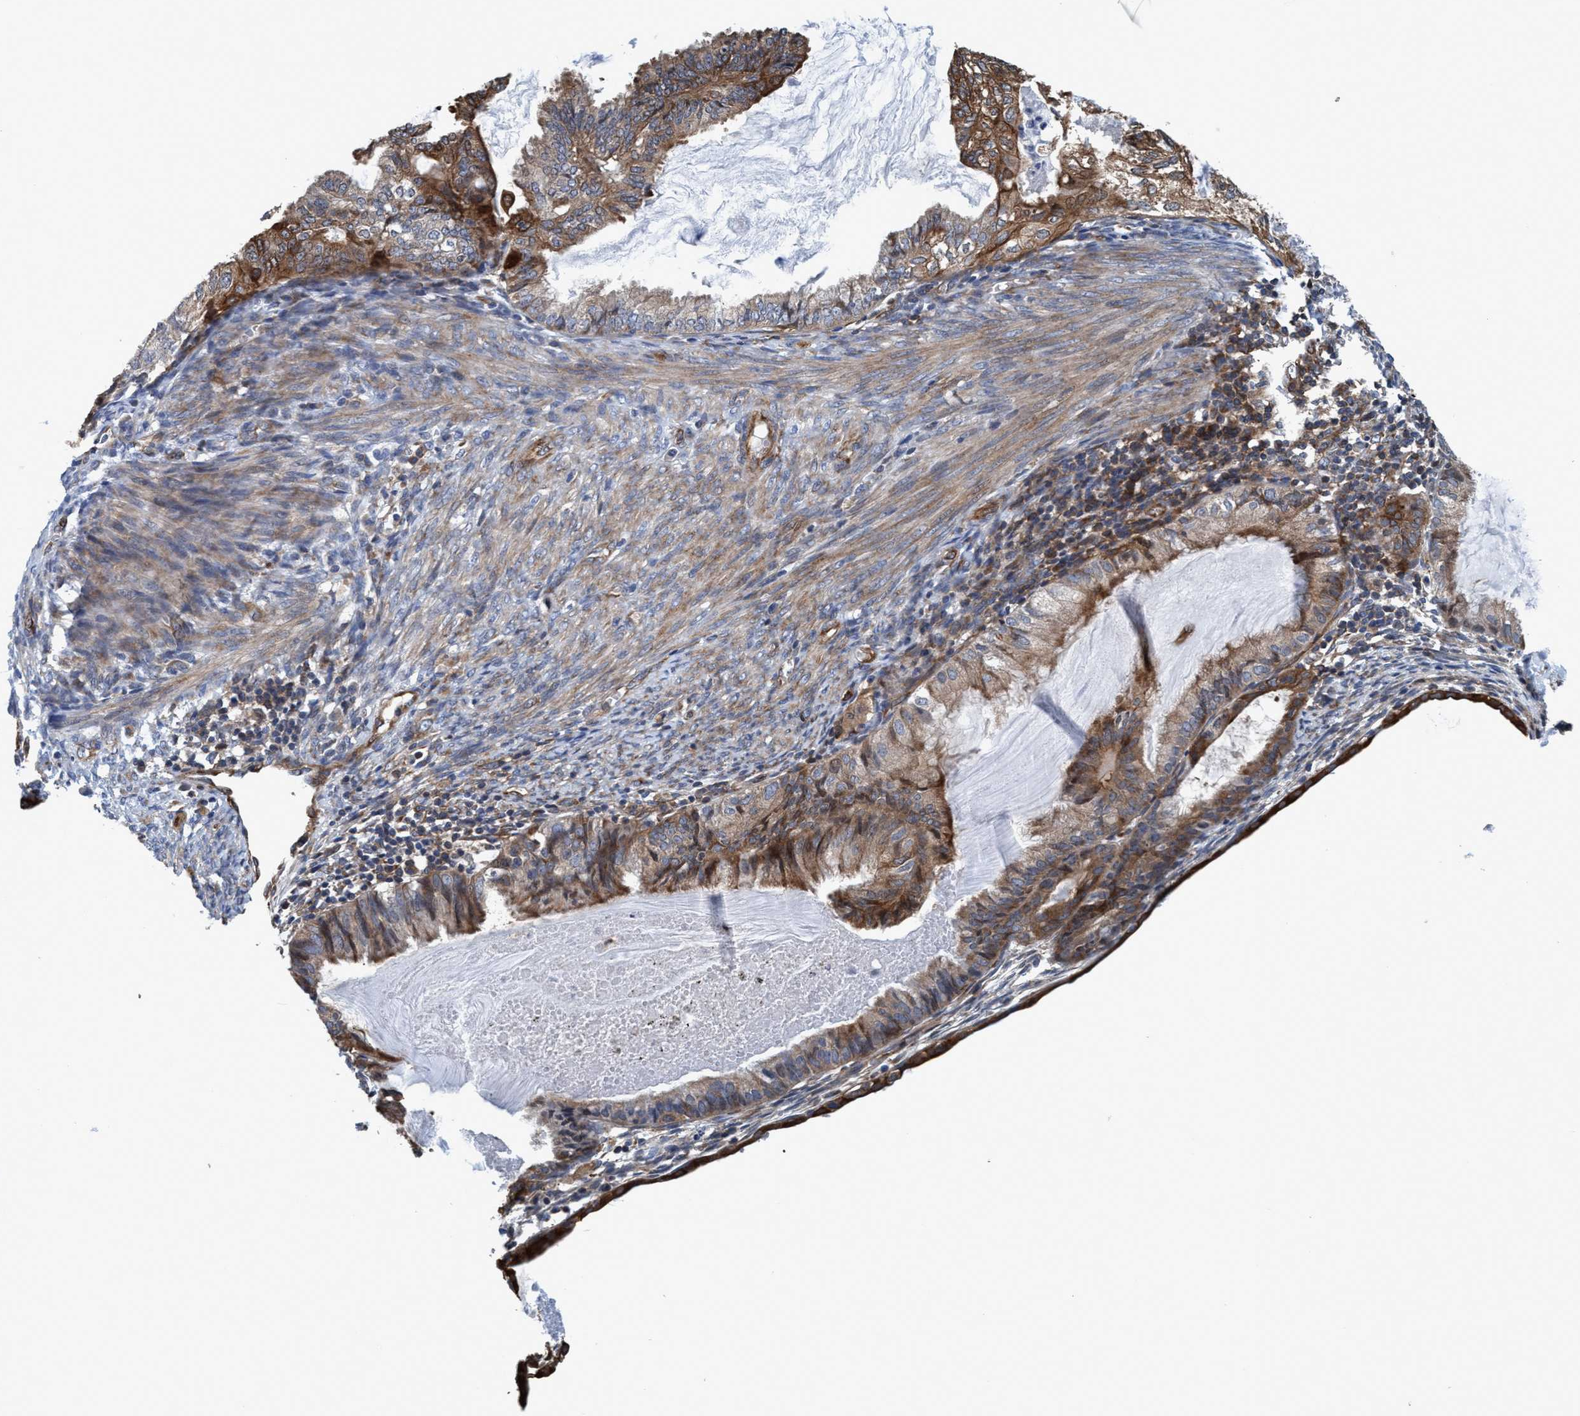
{"staining": {"intensity": "moderate", "quantity": ">75%", "location": "cytoplasmic/membranous"}, "tissue": "cervical cancer", "cell_type": "Tumor cells", "image_type": "cancer", "snomed": [{"axis": "morphology", "description": "Normal tissue, NOS"}, {"axis": "morphology", "description": "Adenocarcinoma, NOS"}, {"axis": "topography", "description": "Cervix"}, {"axis": "topography", "description": "Endometrium"}], "caption": "Immunohistochemistry (IHC) of cervical adenocarcinoma shows medium levels of moderate cytoplasmic/membranous staining in about >75% of tumor cells. The staining was performed using DAB (3,3'-diaminobenzidine) to visualize the protein expression in brown, while the nuclei were stained in blue with hematoxylin (Magnification: 20x).", "gene": "NMT1", "patient": {"sex": "female", "age": 86}}